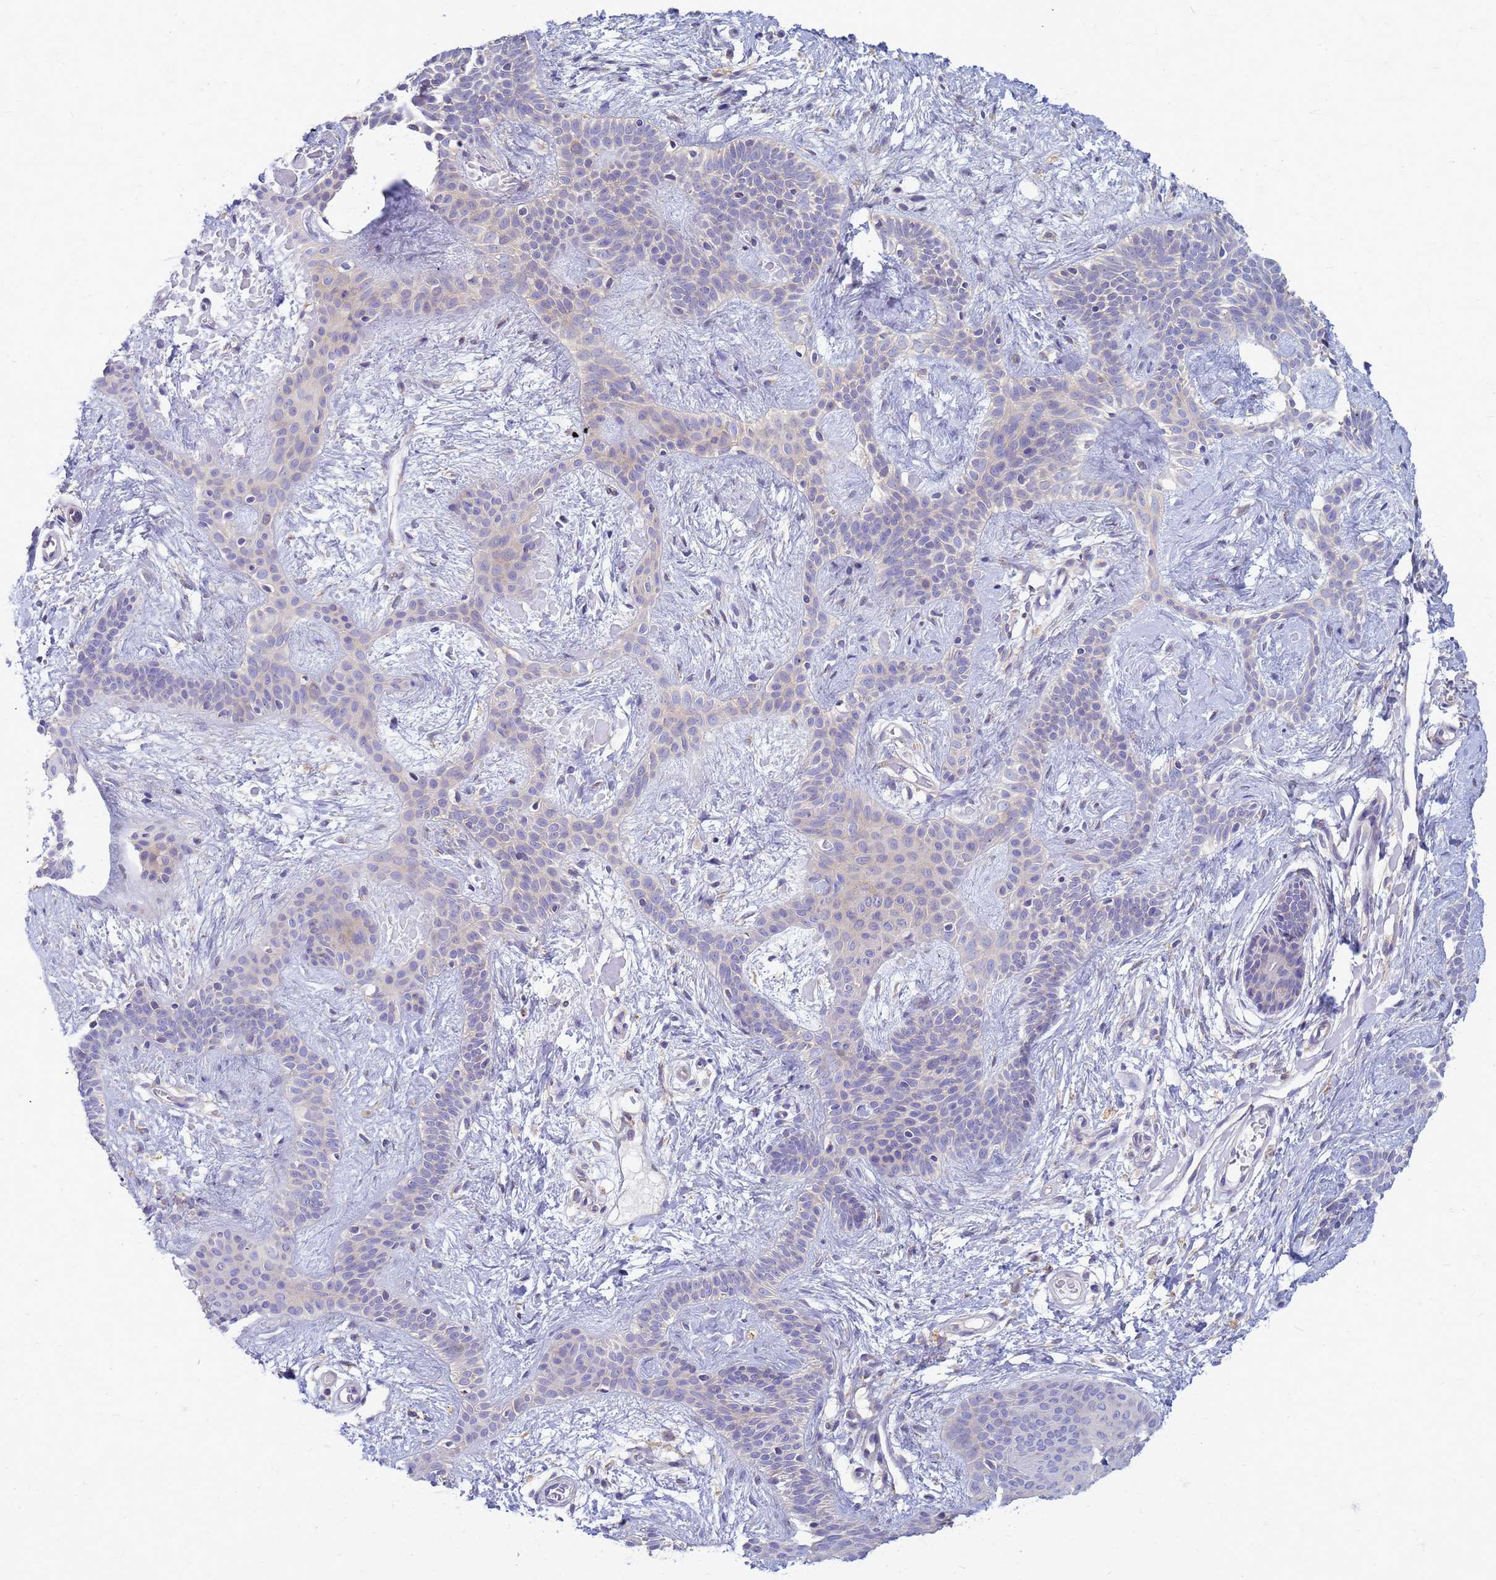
{"staining": {"intensity": "negative", "quantity": "none", "location": "none"}, "tissue": "skin cancer", "cell_type": "Tumor cells", "image_type": "cancer", "snomed": [{"axis": "morphology", "description": "Basal cell carcinoma"}, {"axis": "topography", "description": "Skin"}], "caption": "Immunohistochemistry (IHC) histopathology image of neoplastic tissue: skin cancer stained with DAB reveals no significant protein positivity in tumor cells.", "gene": "EEA1", "patient": {"sex": "male", "age": 78}}